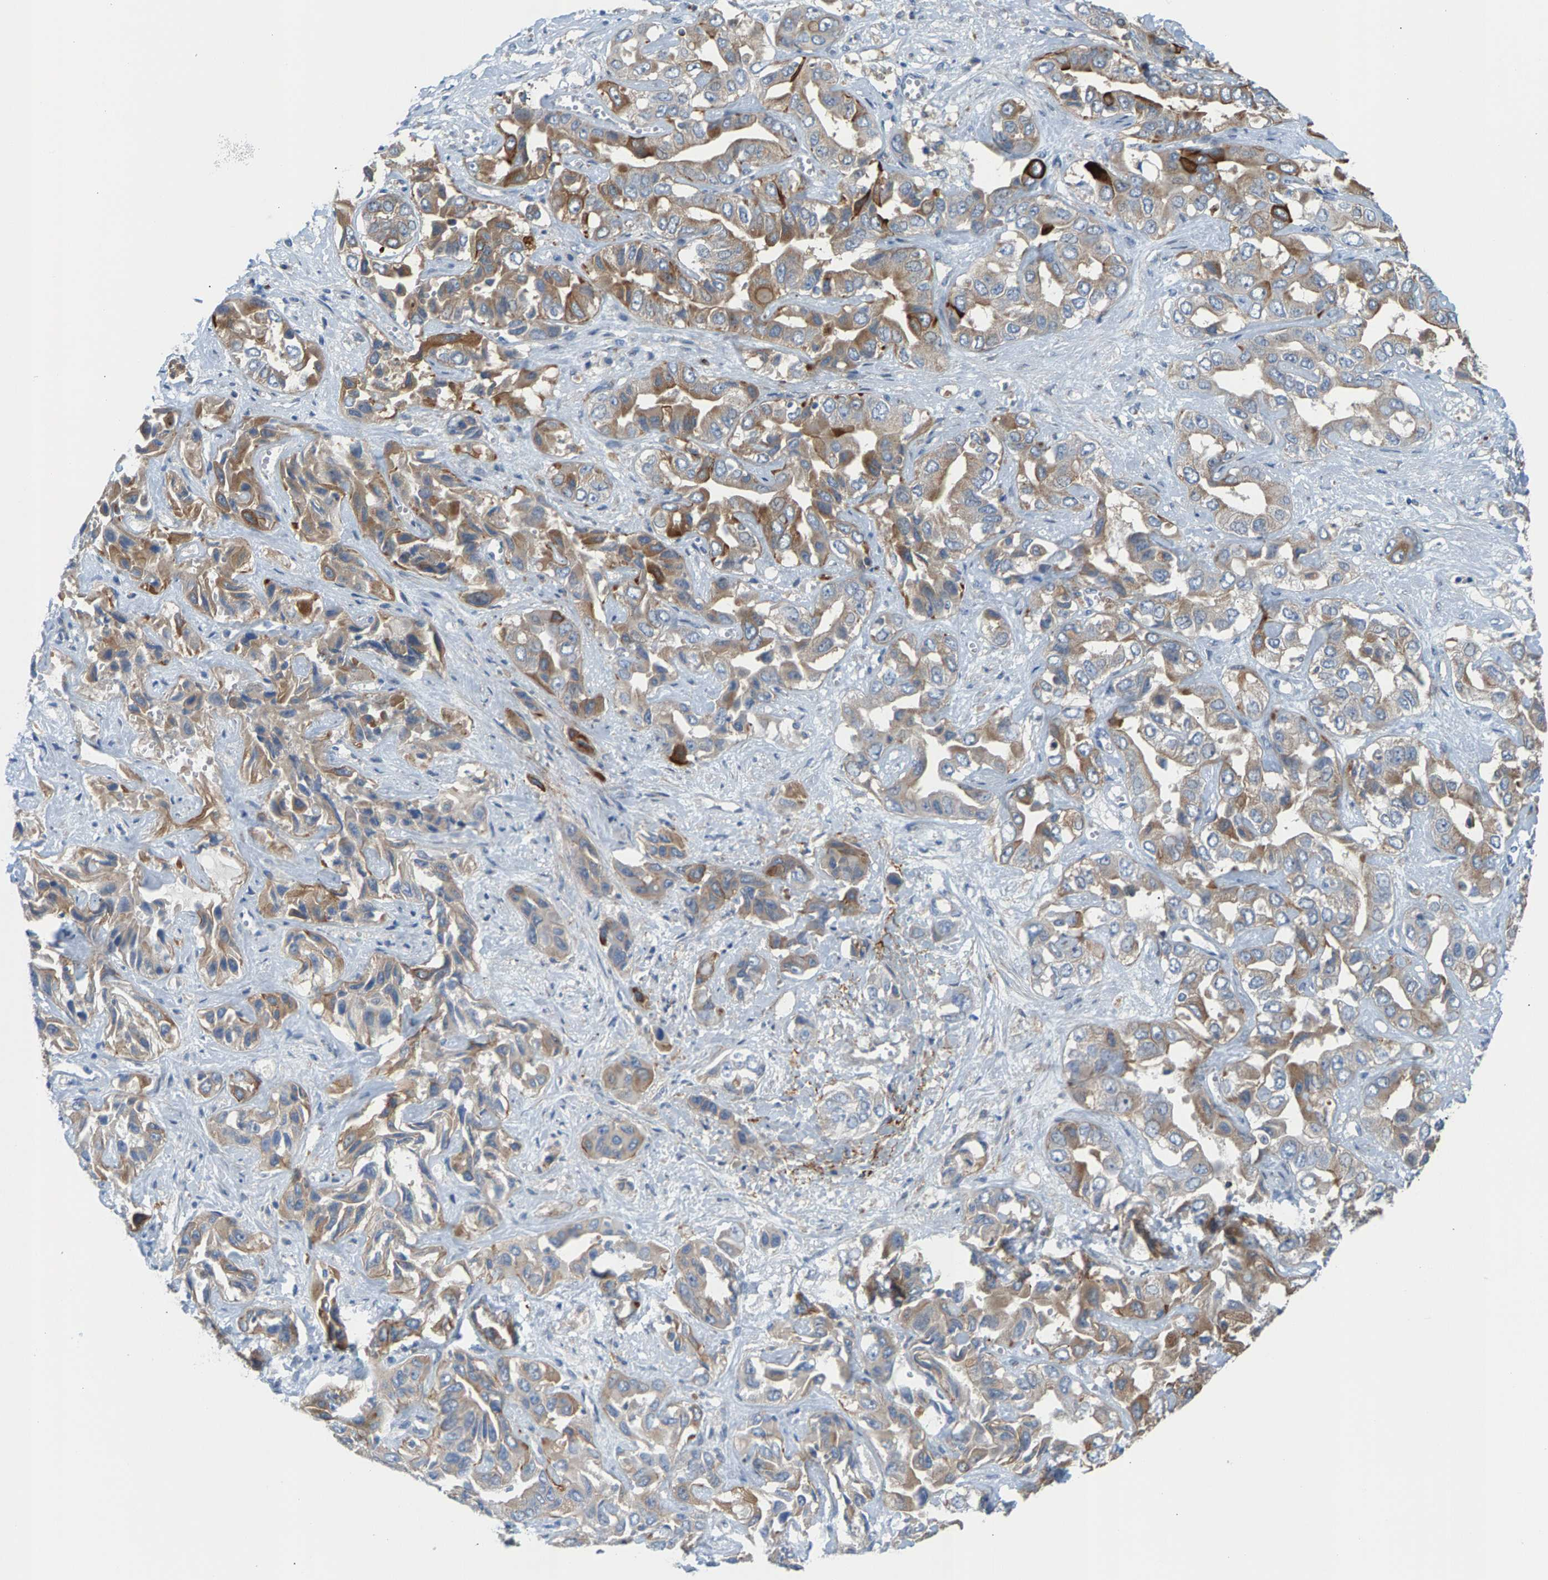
{"staining": {"intensity": "strong", "quantity": "25%-75%", "location": "cytoplasmic/membranous"}, "tissue": "liver cancer", "cell_type": "Tumor cells", "image_type": "cancer", "snomed": [{"axis": "morphology", "description": "Cholangiocarcinoma"}, {"axis": "topography", "description": "Liver"}], "caption": "An IHC histopathology image of neoplastic tissue is shown. Protein staining in brown shows strong cytoplasmic/membranous positivity in liver cancer within tumor cells.", "gene": "PDCL", "patient": {"sex": "female", "age": 52}}